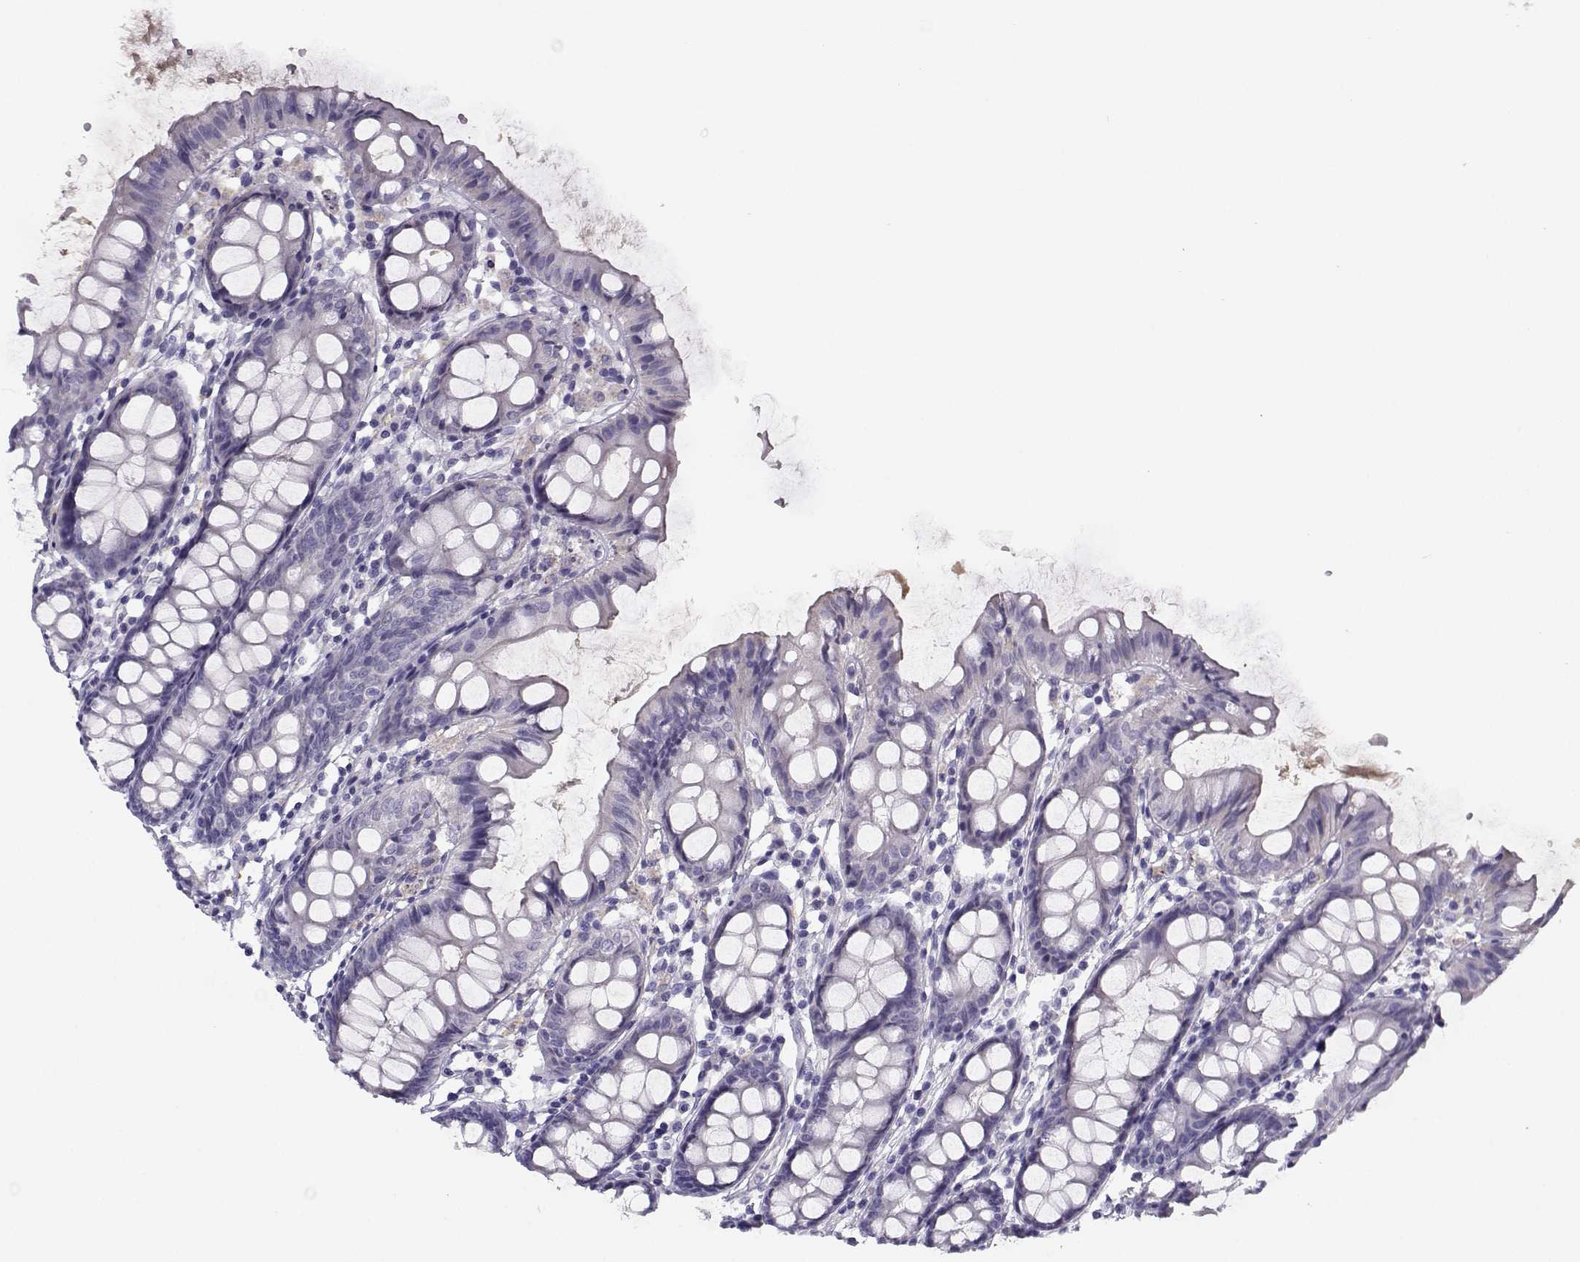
{"staining": {"intensity": "negative", "quantity": "none", "location": "none"}, "tissue": "colon", "cell_type": "Endothelial cells", "image_type": "normal", "snomed": [{"axis": "morphology", "description": "Normal tissue, NOS"}, {"axis": "topography", "description": "Colon"}], "caption": "DAB (3,3'-diaminobenzidine) immunohistochemical staining of normal colon exhibits no significant staining in endothelial cells. (Stains: DAB IHC with hematoxylin counter stain, Microscopy: brightfield microscopy at high magnification).", "gene": "SLCO6A1", "patient": {"sex": "female", "age": 84}}